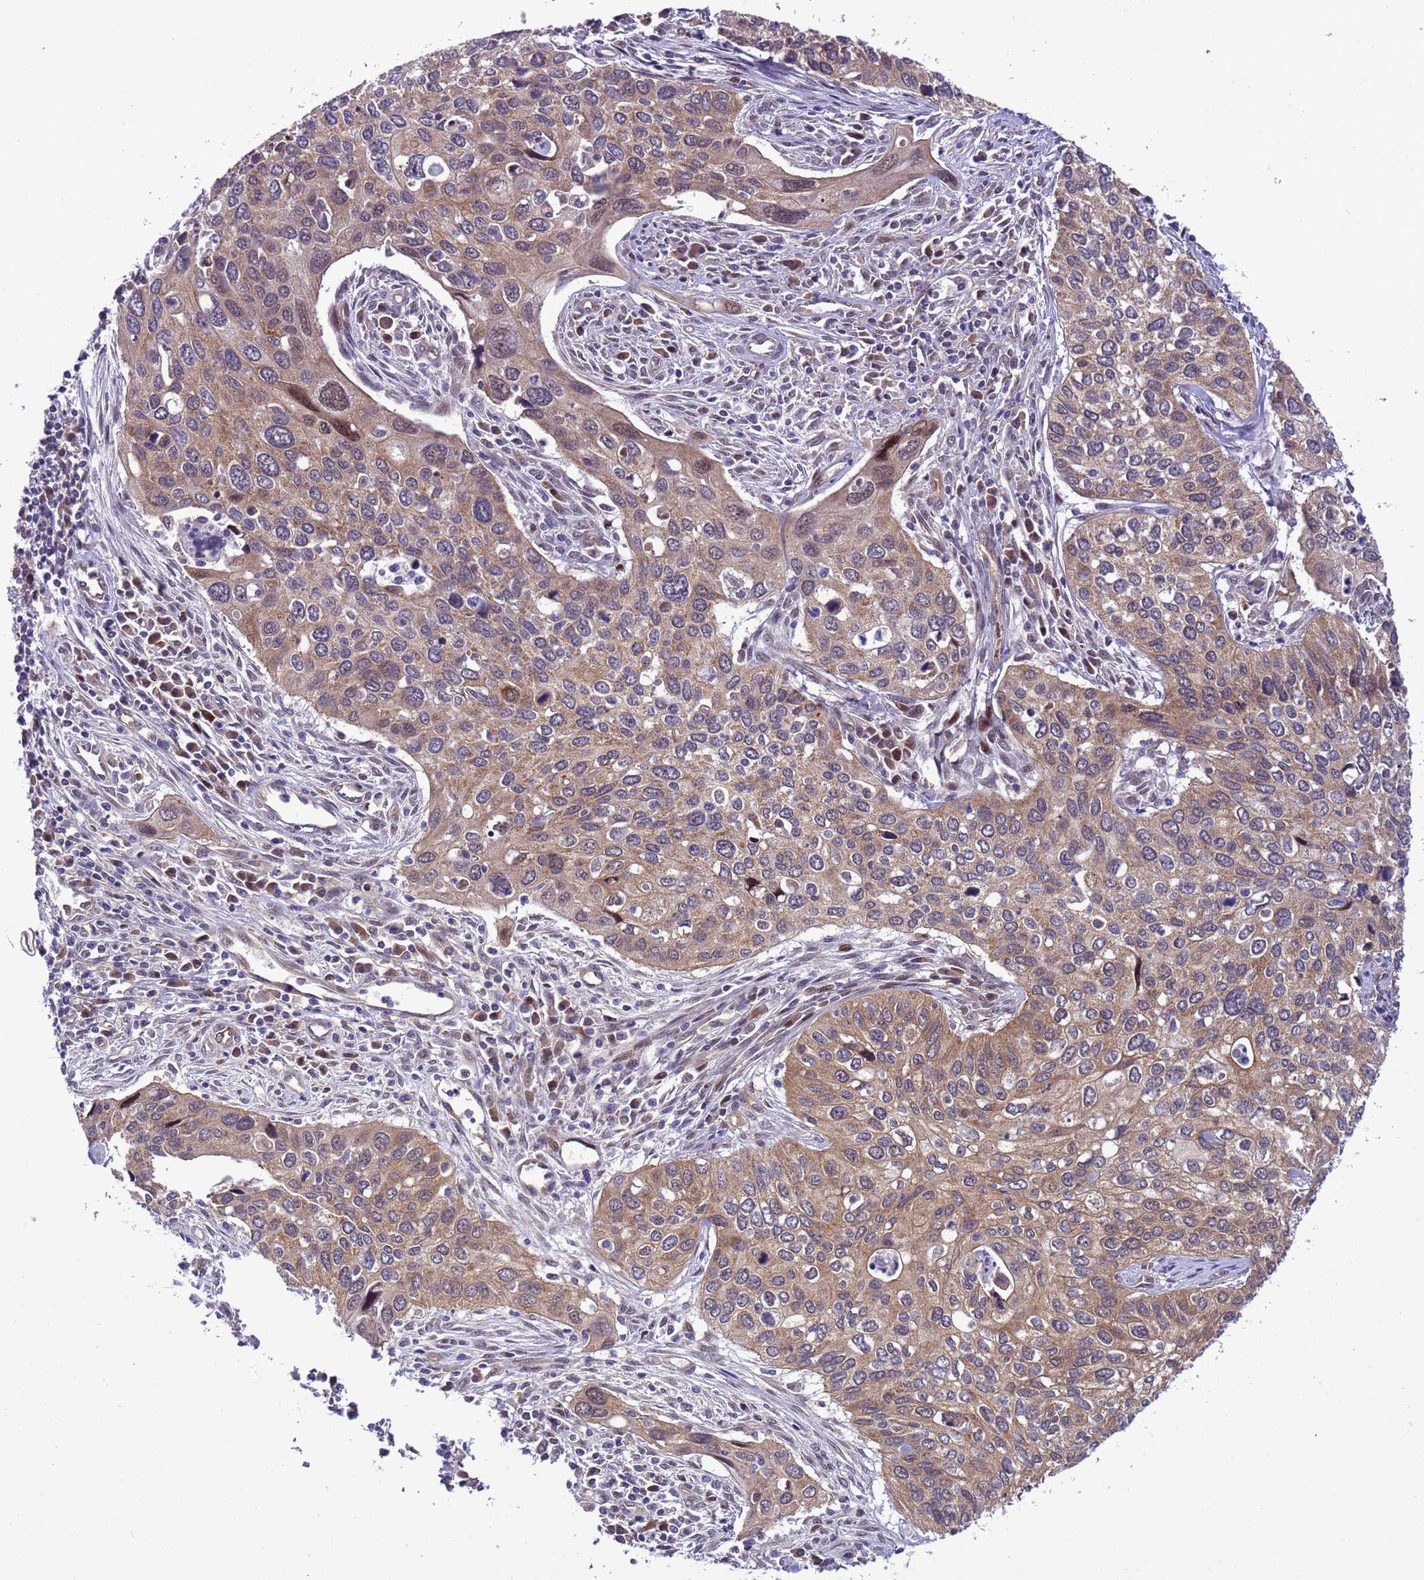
{"staining": {"intensity": "weak", "quantity": ">75%", "location": "cytoplasmic/membranous,nuclear"}, "tissue": "cervical cancer", "cell_type": "Tumor cells", "image_type": "cancer", "snomed": [{"axis": "morphology", "description": "Squamous cell carcinoma, NOS"}, {"axis": "topography", "description": "Cervix"}], "caption": "A high-resolution image shows immunohistochemistry staining of squamous cell carcinoma (cervical), which exhibits weak cytoplasmic/membranous and nuclear staining in approximately >75% of tumor cells.", "gene": "RASD1", "patient": {"sex": "female", "age": 55}}